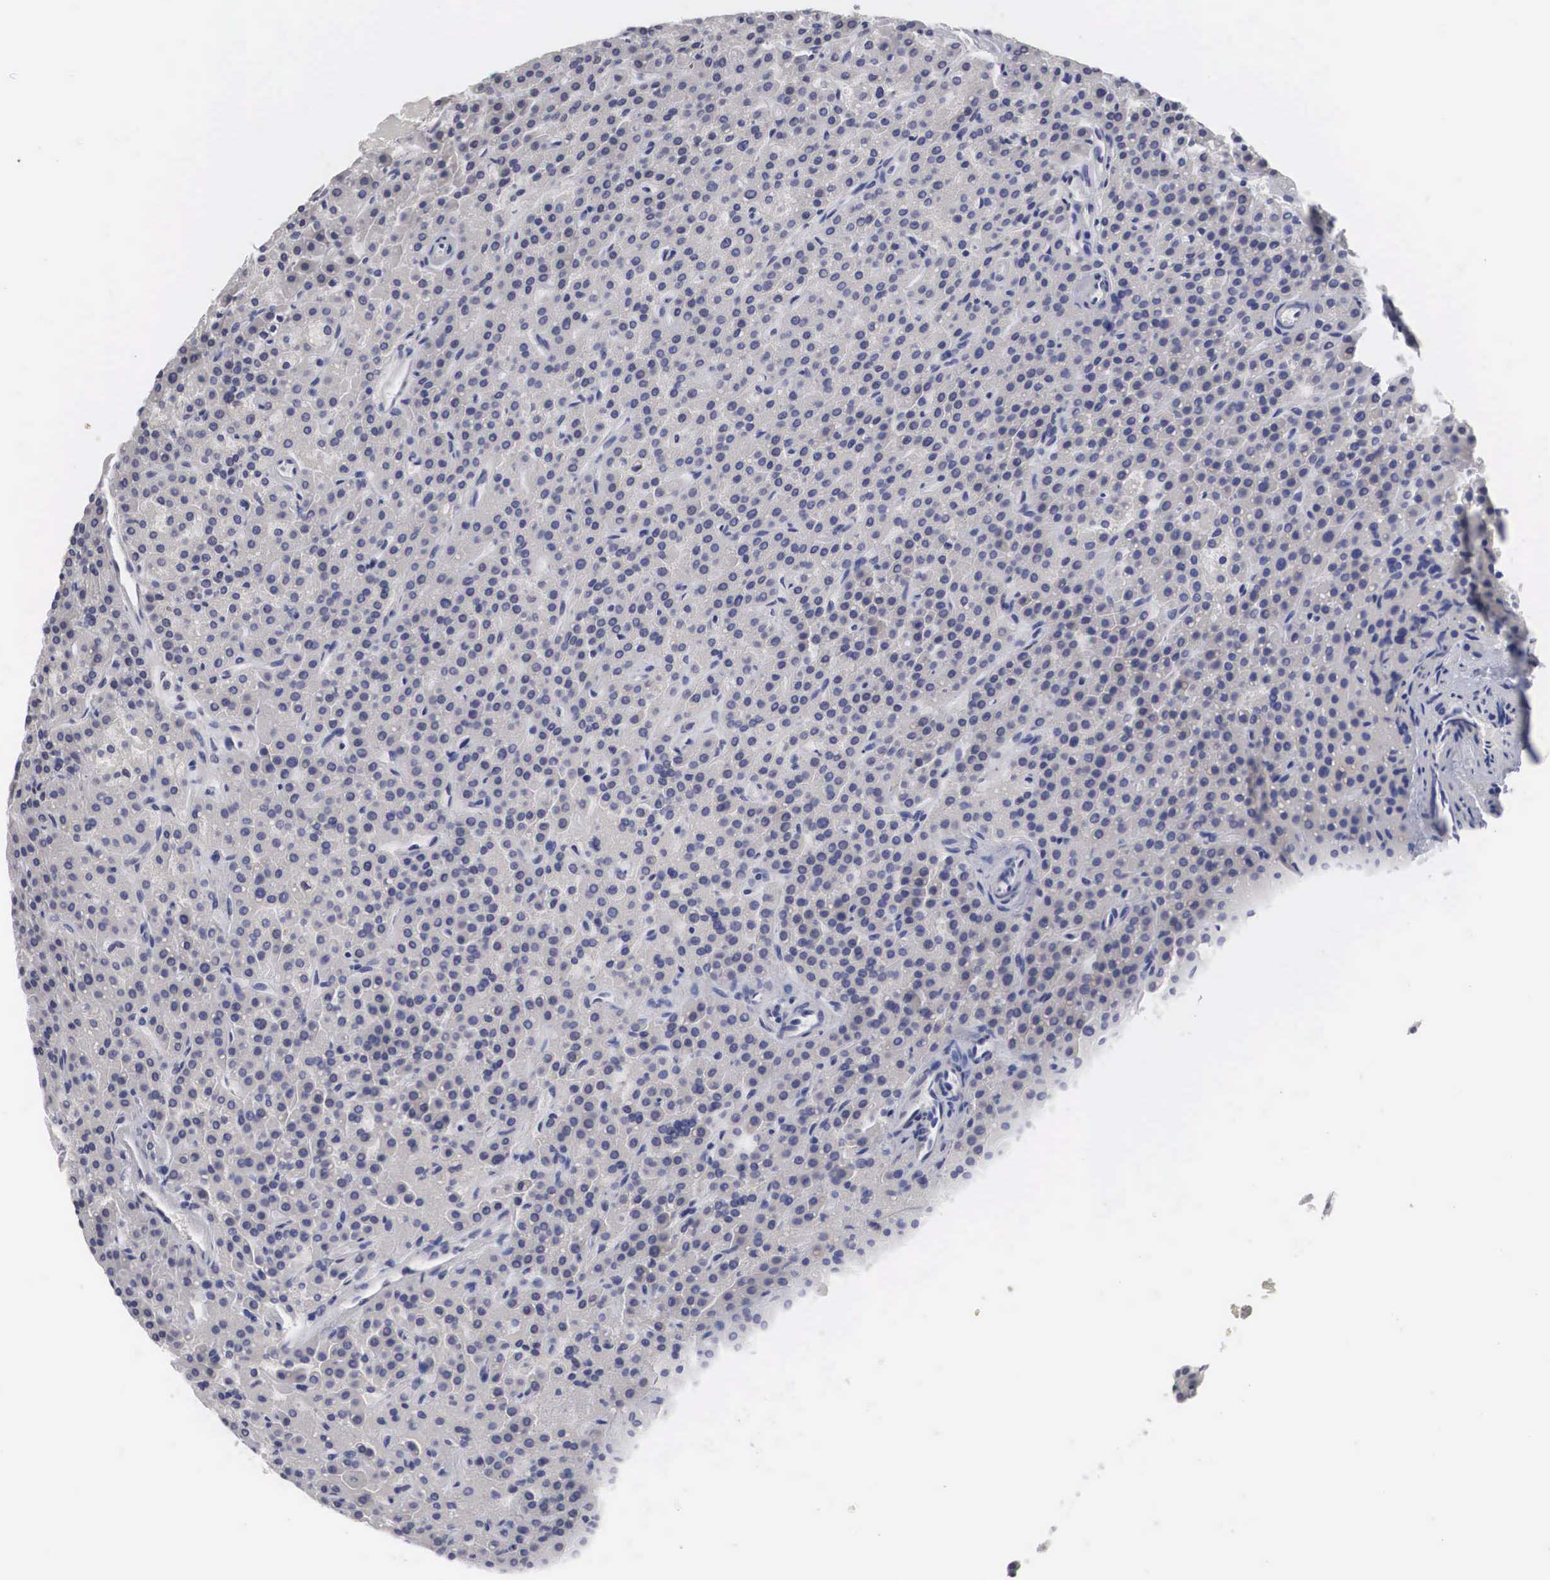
{"staining": {"intensity": "weak", "quantity": "25%-75%", "location": "cytoplasmic/membranous"}, "tissue": "parathyroid gland", "cell_type": "Glandular cells", "image_type": "normal", "snomed": [{"axis": "morphology", "description": "Normal tissue, NOS"}, {"axis": "topography", "description": "Parathyroid gland"}], "caption": "Protein expression analysis of normal human parathyroid gland reveals weak cytoplasmic/membranous positivity in approximately 25%-75% of glandular cells. The staining is performed using DAB brown chromogen to label protein expression. The nuclei are counter-stained blue using hematoxylin.", "gene": "HMOX1", "patient": {"sex": "male", "age": 71}}